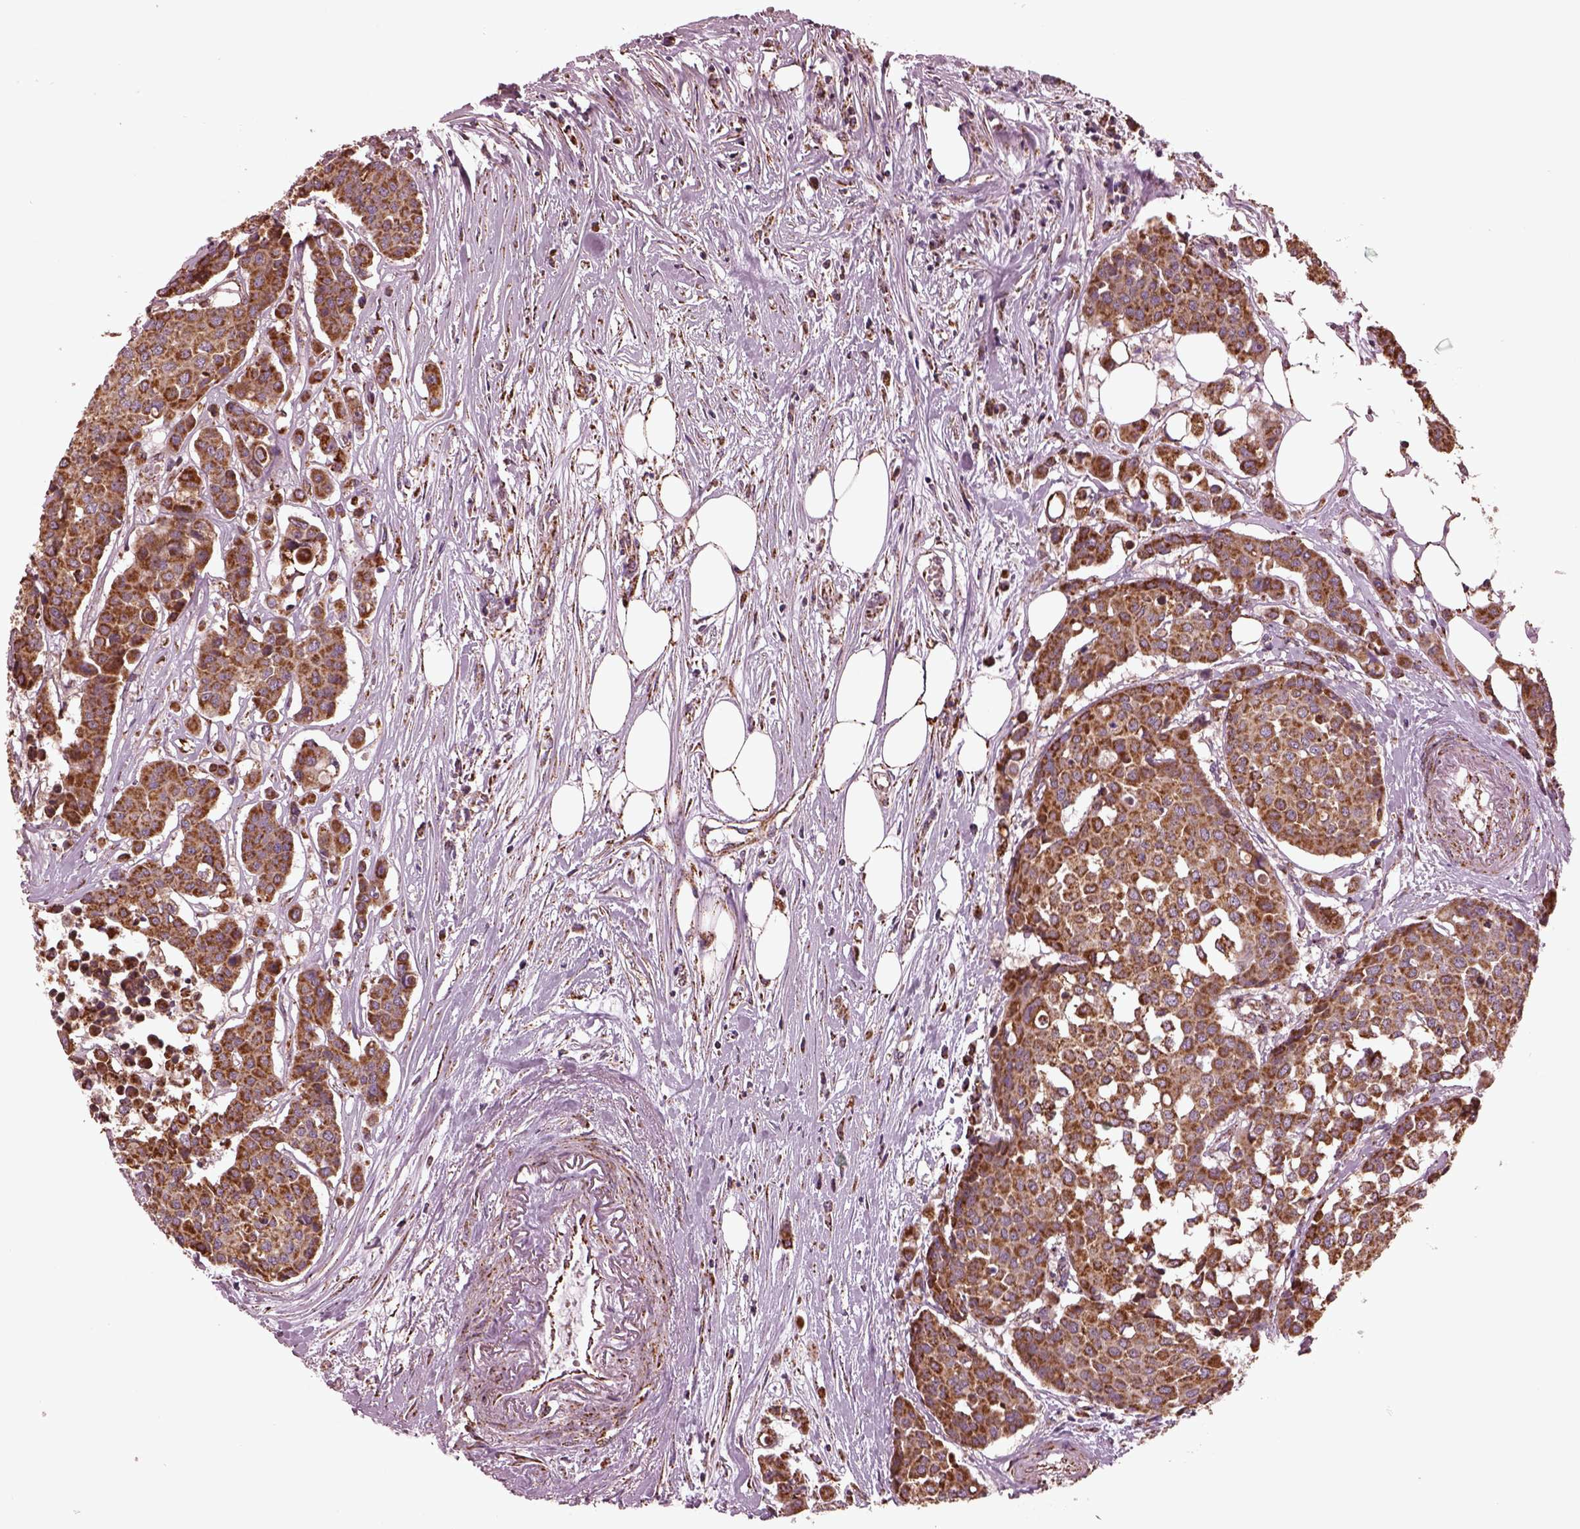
{"staining": {"intensity": "moderate", "quantity": ">75%", "location": "cytoplasmic/membranous"}, "tissue": "carcinoid", "cell_type": "Tumor cells", "image_type": "cancer", "snomed": [{"axis": "morphology", "description": "Carcinoid, malignant, NOS"}, {"axis": "topography", "description": "Colon"}], "caption": "Tumor cells exhibit moderate cytoplasmic/membranous positivity in about >75% of cells in carcinoid (malignant). The staining was performed using DAB (3,3'-diaminobenzidine) to visualize the protein expression in brown, while the nuclei were stained in blue with hematoxylin (Magnification: 20x).", "gene": "TMEM254", "patient": {"sex": "male", "age": 81}}